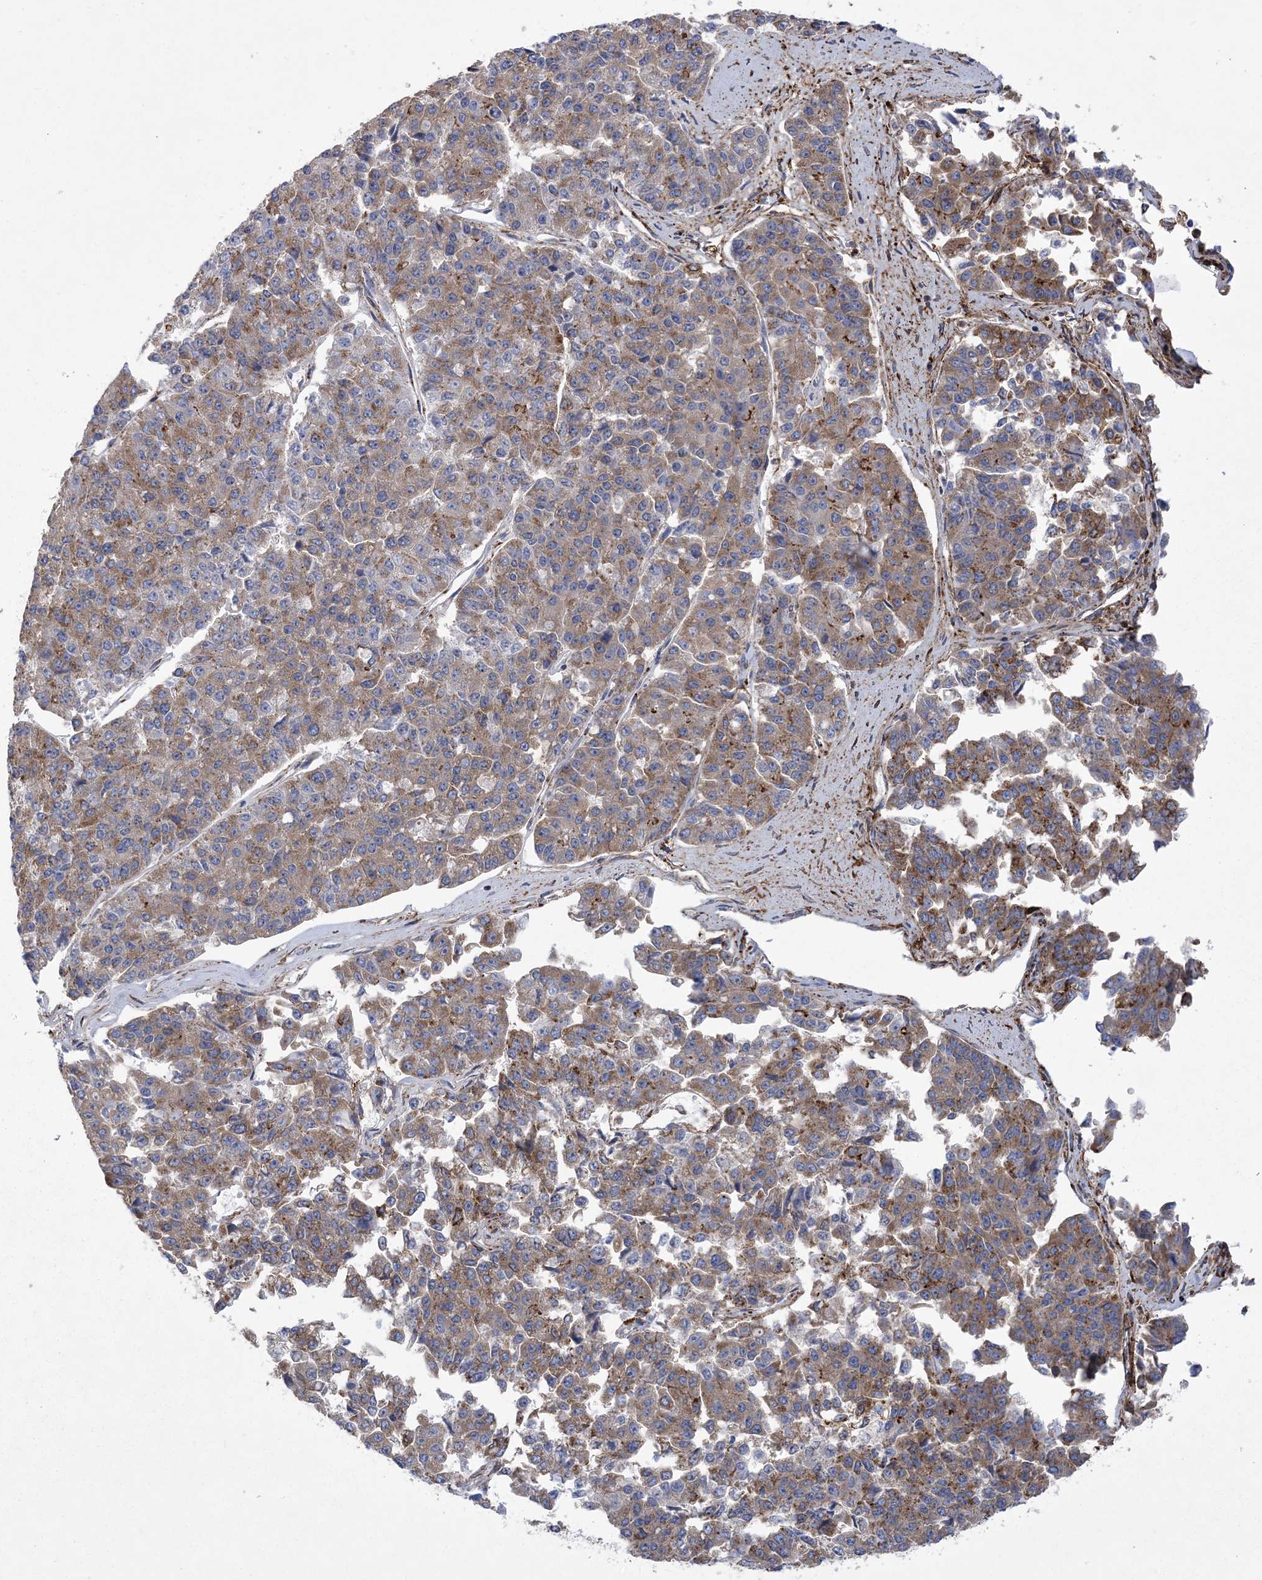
{"staining": {"intensity": "moderate", "quantity": ">75%", "location": "cytoplasmic/membranous"}, "tissue": "pancreatic cancer", "cell_type": "Tumor cells", "image_type": "cancer", "snomed": [{"axis": "morphology", "description": "Adenocarcinoma, NOS"}, {"axis": "topography", "description": "Pancreas"}], "caption": "Immunohistochemical staining of adenocarcinoma (pancreatic) exhibits medium levels of moderate cytoplasmic/membranous protein expression in approximately >75% of tumor cells. Immunohistochemistry (ihc) stains the protein of interest in brown and the nuclei are stained blue.", "gene": "ARSJ", "patient": {"sex": "male", "age": 50}}